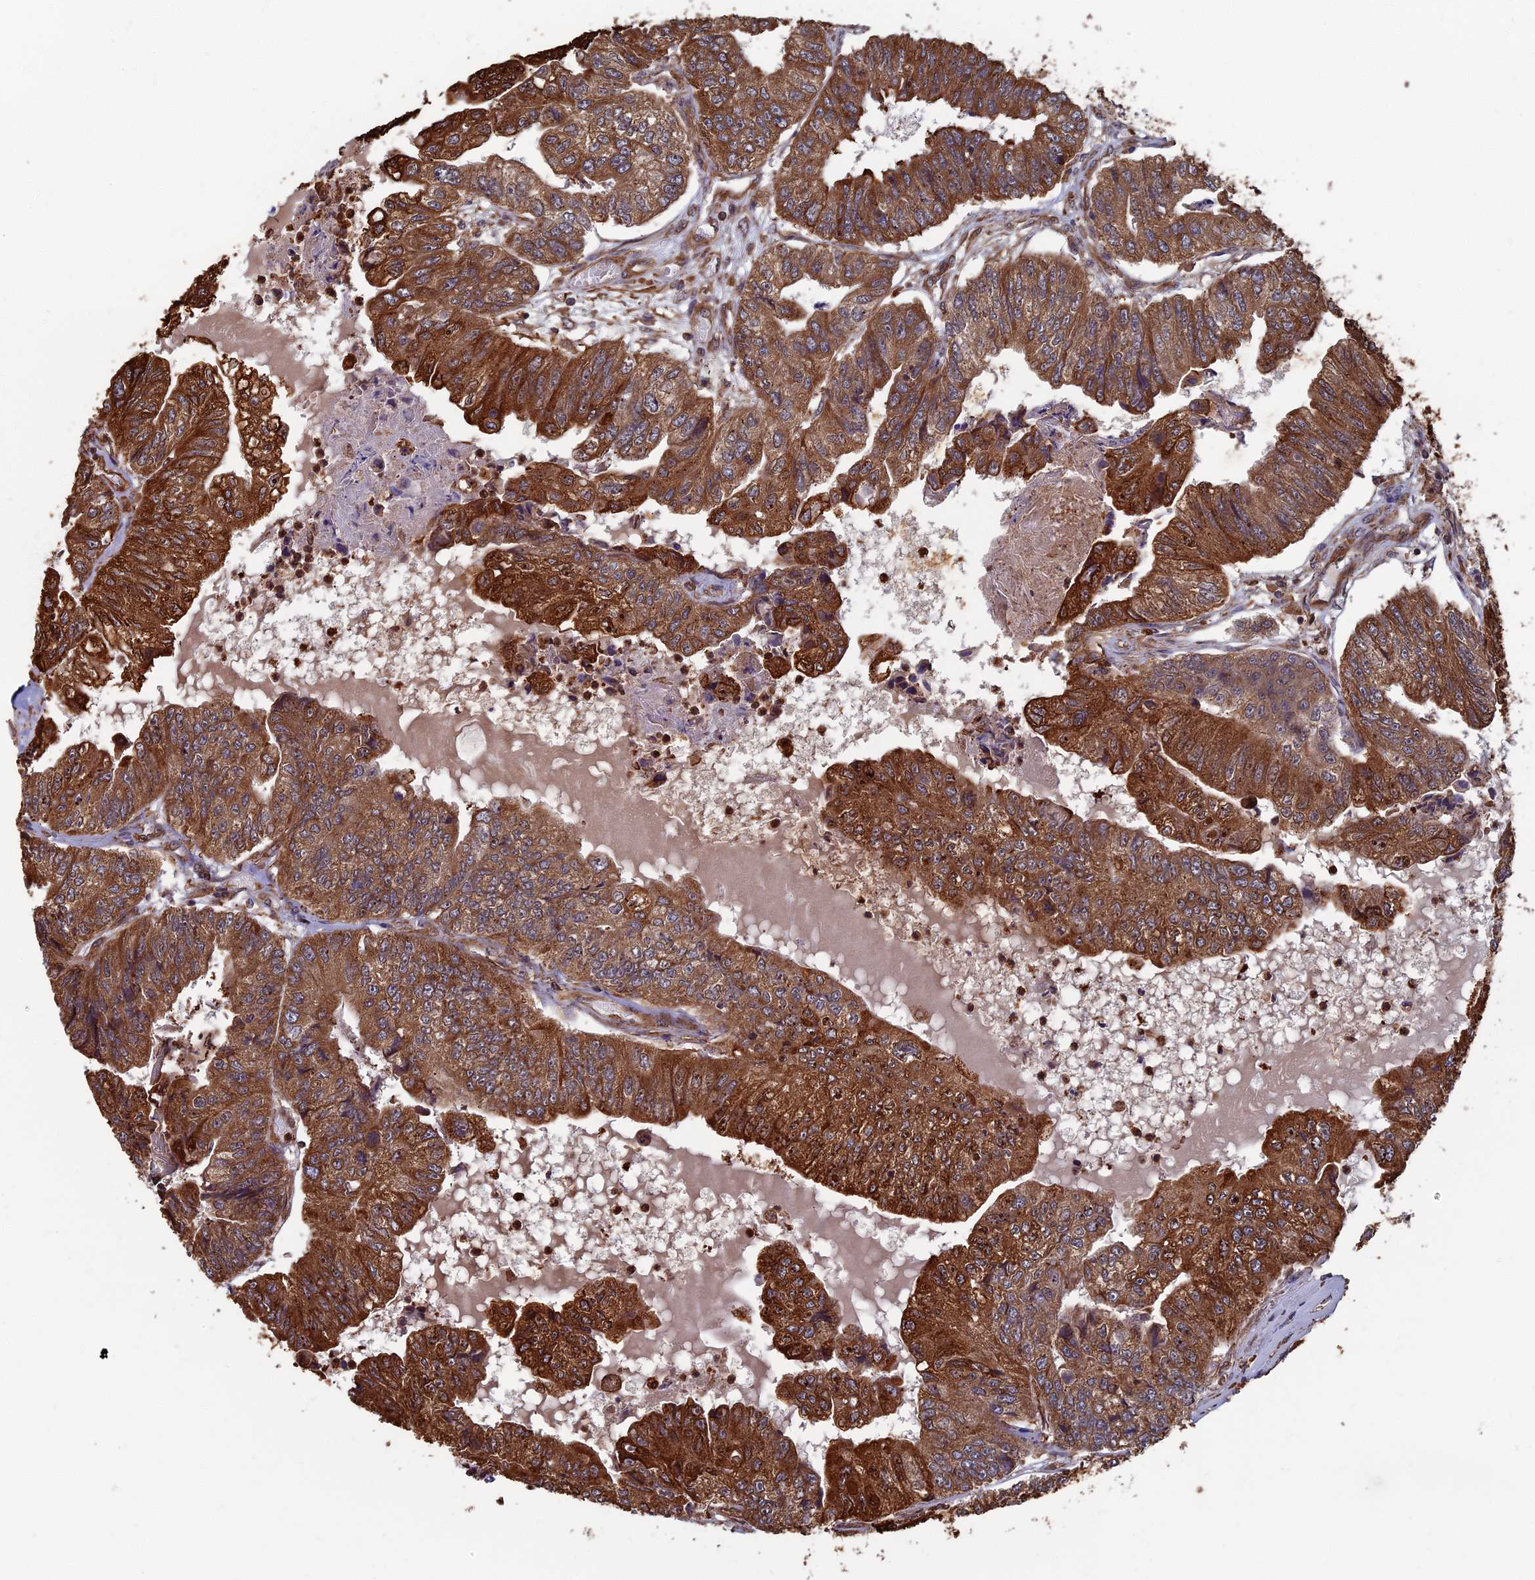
{"staining": {"intensity": "strong", "quantity": ">75%", "location": "cytoplasmic/membranous"}, "tissue": "colorectal cancer", "cell_type": "Tumor cells", "image_type": "cancer", "snomed": [{"axis": "morphology", "description": "Adenocarcinoma, NOS"}, {"axis": "topography", "description": "Colon"}], "caption": "A high amount of strong cytoplasmic/membranous staining is identified in about >75% of tumor cells in colorectal adenocarcinoma tissue.", "gene": "CTDP1", "patient": {"sex": "female", "age": 67}}